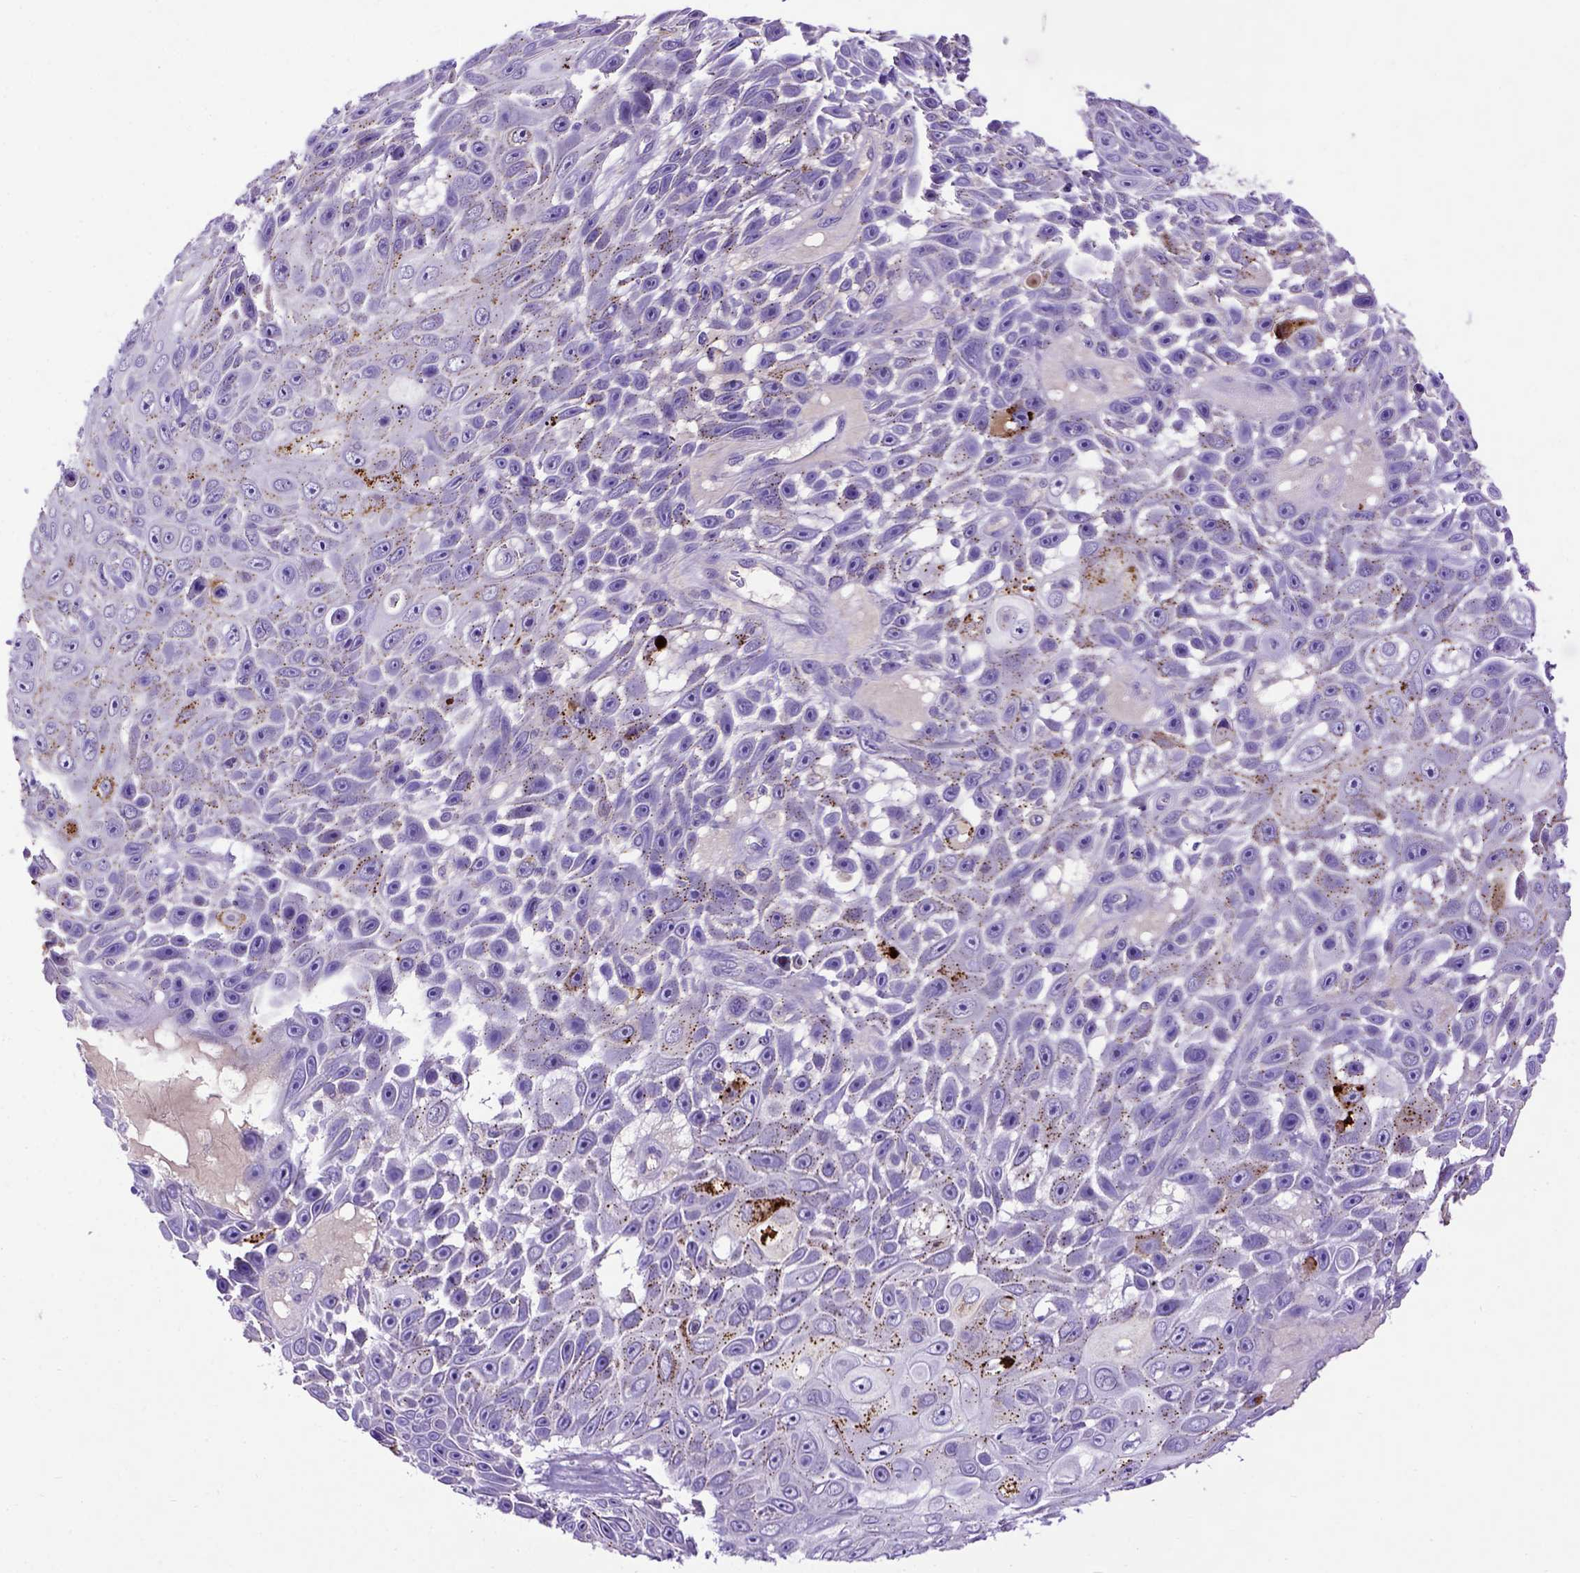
{"staining": {"intensity": "negative", "quantity": "none", "location": "none"}, "tissue": "skin cancer", "cell_type": "Tumor cells", "image_type": "cancer", "snomed": [{"axis": "morphology", "description": "Squamous cell carcinoma, NOS"}, {"axis": "topography", "description": "Skin"}], "caption": "Immunohistochemical staining of human squamous cell carcinoma (skin) reveals no significant positivity in tumor cells. Brightfield microscopy of immunohistochemistry (IHC) stained with DAB (brown) and hematoxylin (blue), captured at high magnification.", "gene": "ADAM12", "patient": {"sex": "male", "age": 82}}